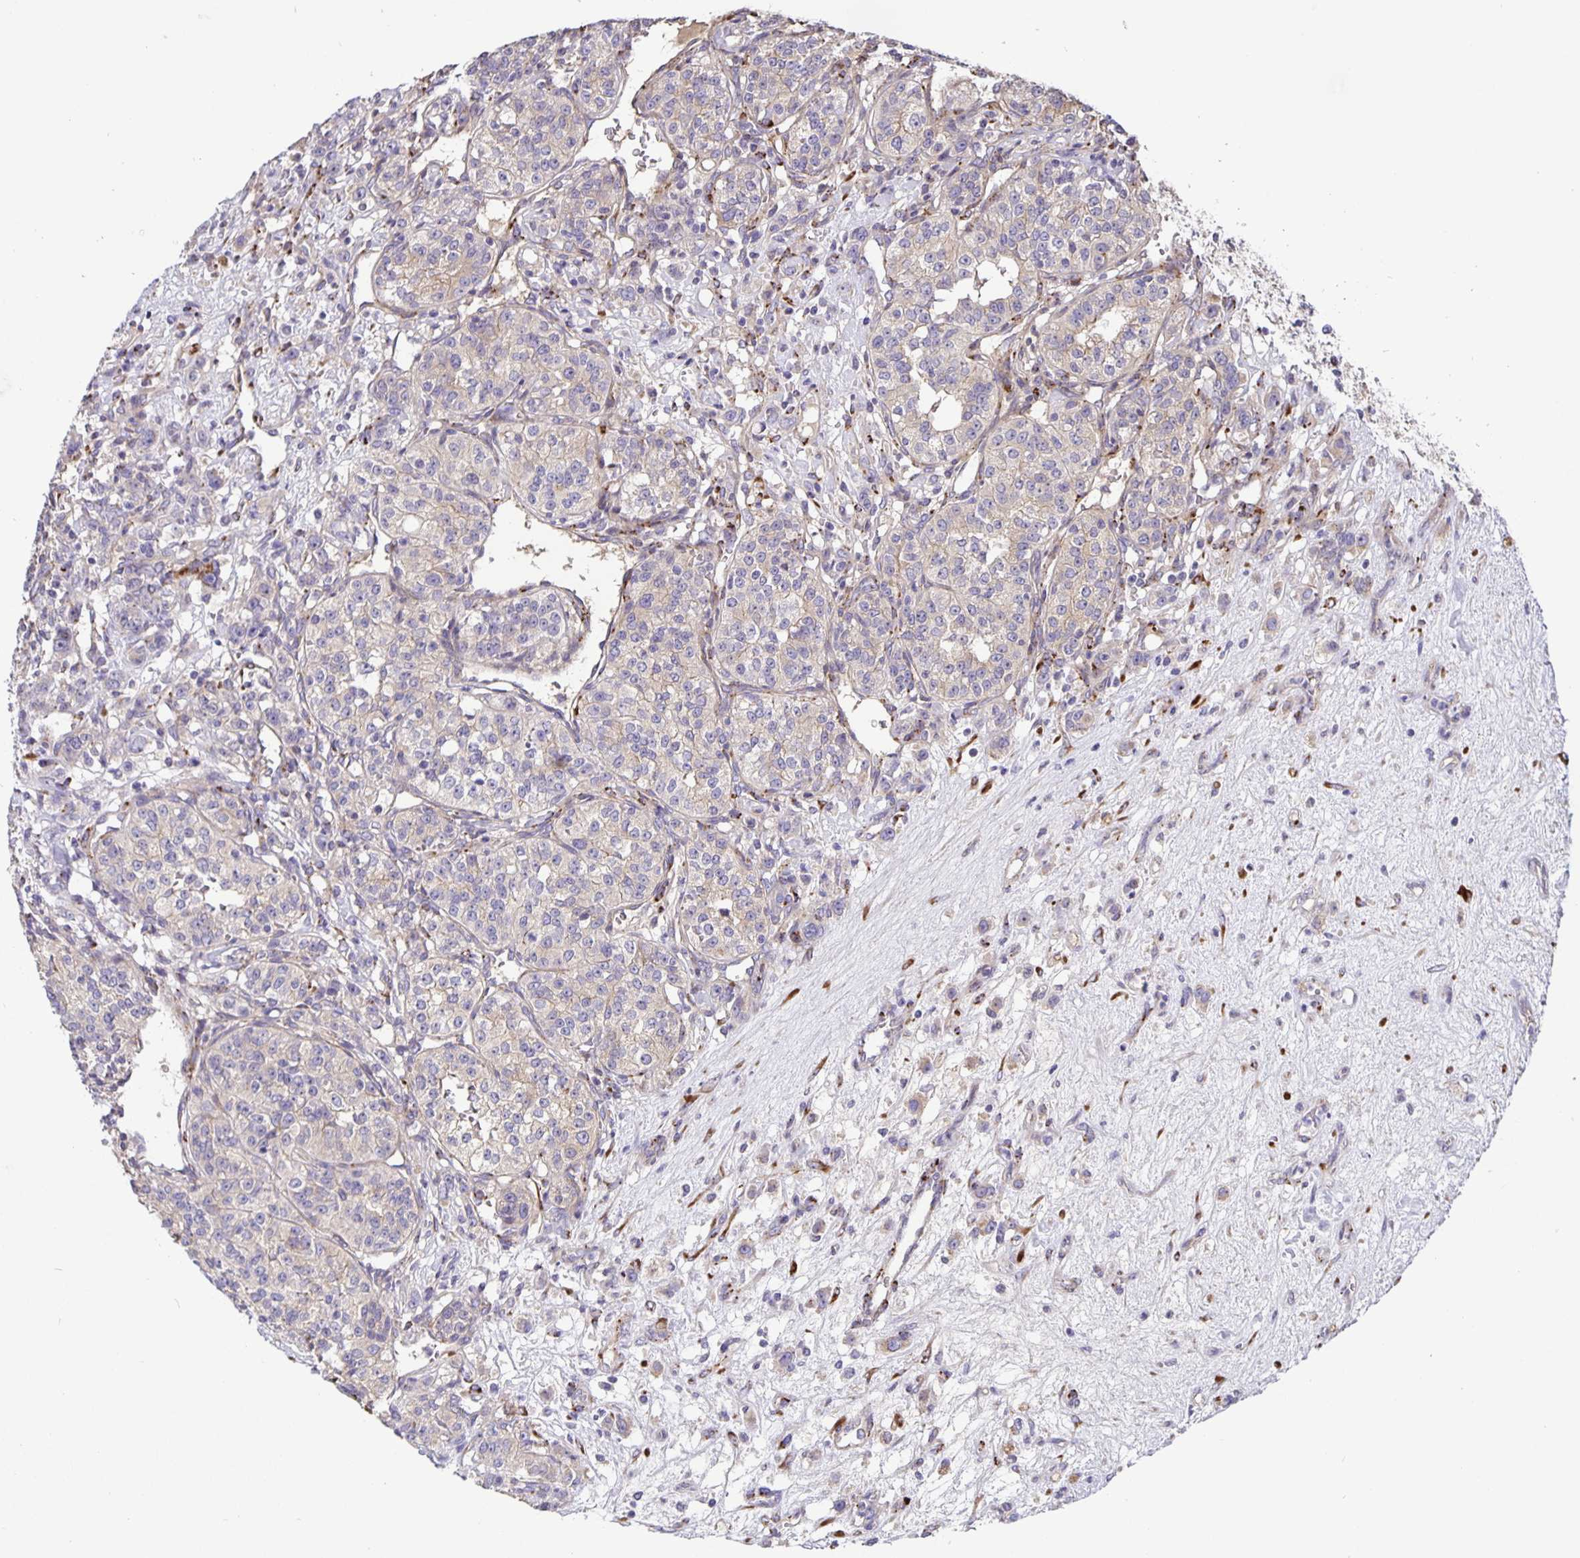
{"staining": {"intensity": "weak", "quantity": "<25%", "location": "cytoplasmic/membranous"}, "tissue": "renal cancer", "cell_type": "Tumor cells", "image_type": "cancer", "snomed": [{"axis": "morphology", "description": "Adenocarcinoma, NOS"}, {"axis": "topography", "description": "Kidney"}], "caption": "Immunohistochemistry photomicrograph of neoplastic tissue: renal cancer (adenocarcinoma) stained with DAB exhibits no significant protein positivity in tumor cells.", "gene": "EML6", "patient": {"sex": "female", "age": 63}}